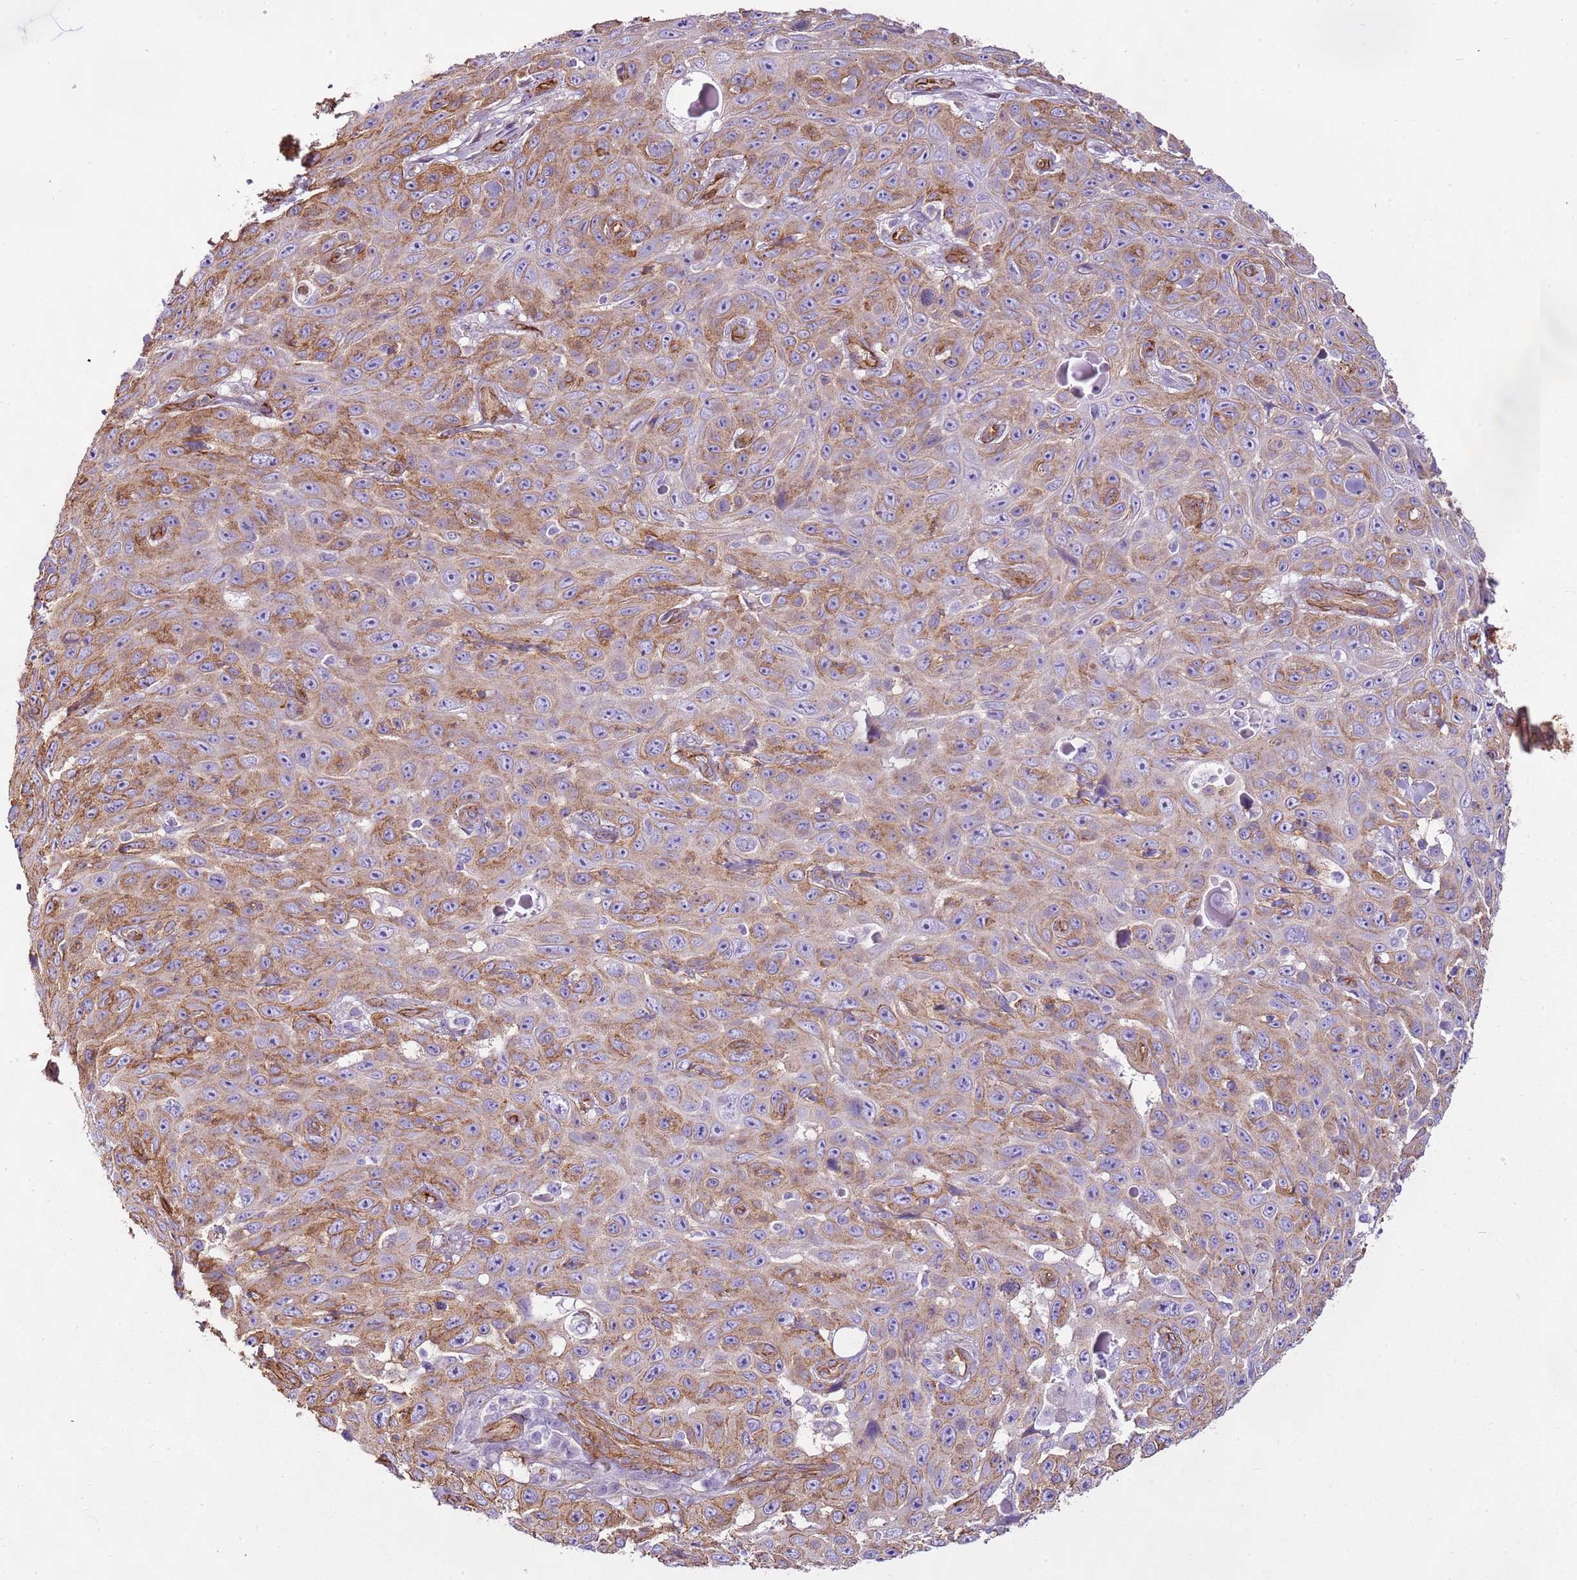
{"staining": {"intensity": "moderate", "quantity": "25%-75%", "location": "cytoplasmic/membranous"}, "tissue": "skin cancer", "cell_type": "Tumor cells", "image_type": "cancer", "snomed": [{"axis": "morphology", "description": "Squamous cell carcinoma, NOS"}, {"axis": "topography", "description": "Skin"}], "caption": "Immunohistochemistry (IHC) of human squamous cell carcinoma (skin) displays medium levels of moderate cytoplasmic/membranous staining in approximately 25%-75% of tumor cells.", "gene": "CTDSPL", "patient": {"sex": "male", "age": 82}}